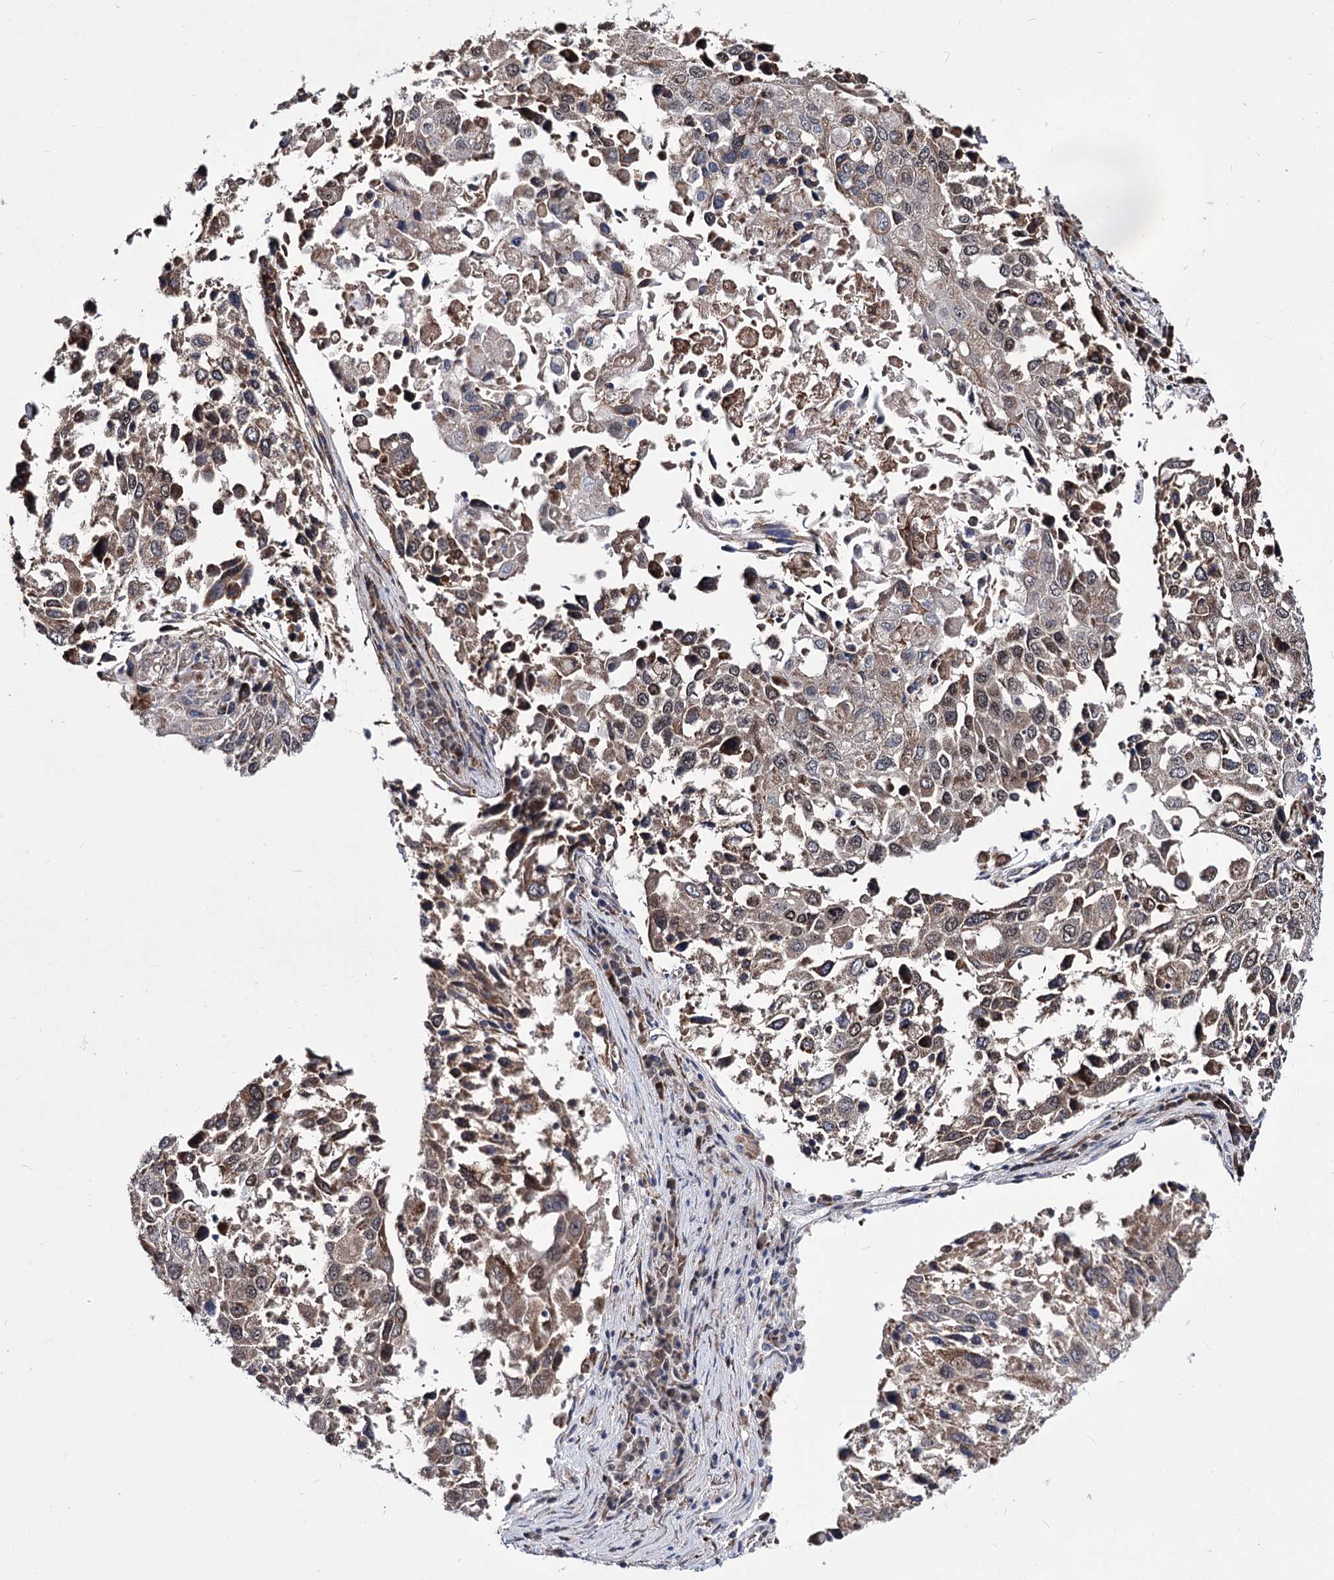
{"staining": {"intensity": "moderate", "quantity": ">75%", "location": "cytoplasmic/membranous"}, "tissue": "lung cancer", "cell_type": "Tumor cells", "image_type": "cancer", "snomed": [{"axis": "morphology", "description": "Squamous cell carcinoma, NOS"}, {"axis": "topography", "description": "Lung"}], "caption": "Lung cancer tissue displays moderate cytoplasmic/membranous positivity in about >75% of tumor cells", "gene": "PPRC1", "patient": {"sex": "male", "age": 65}}